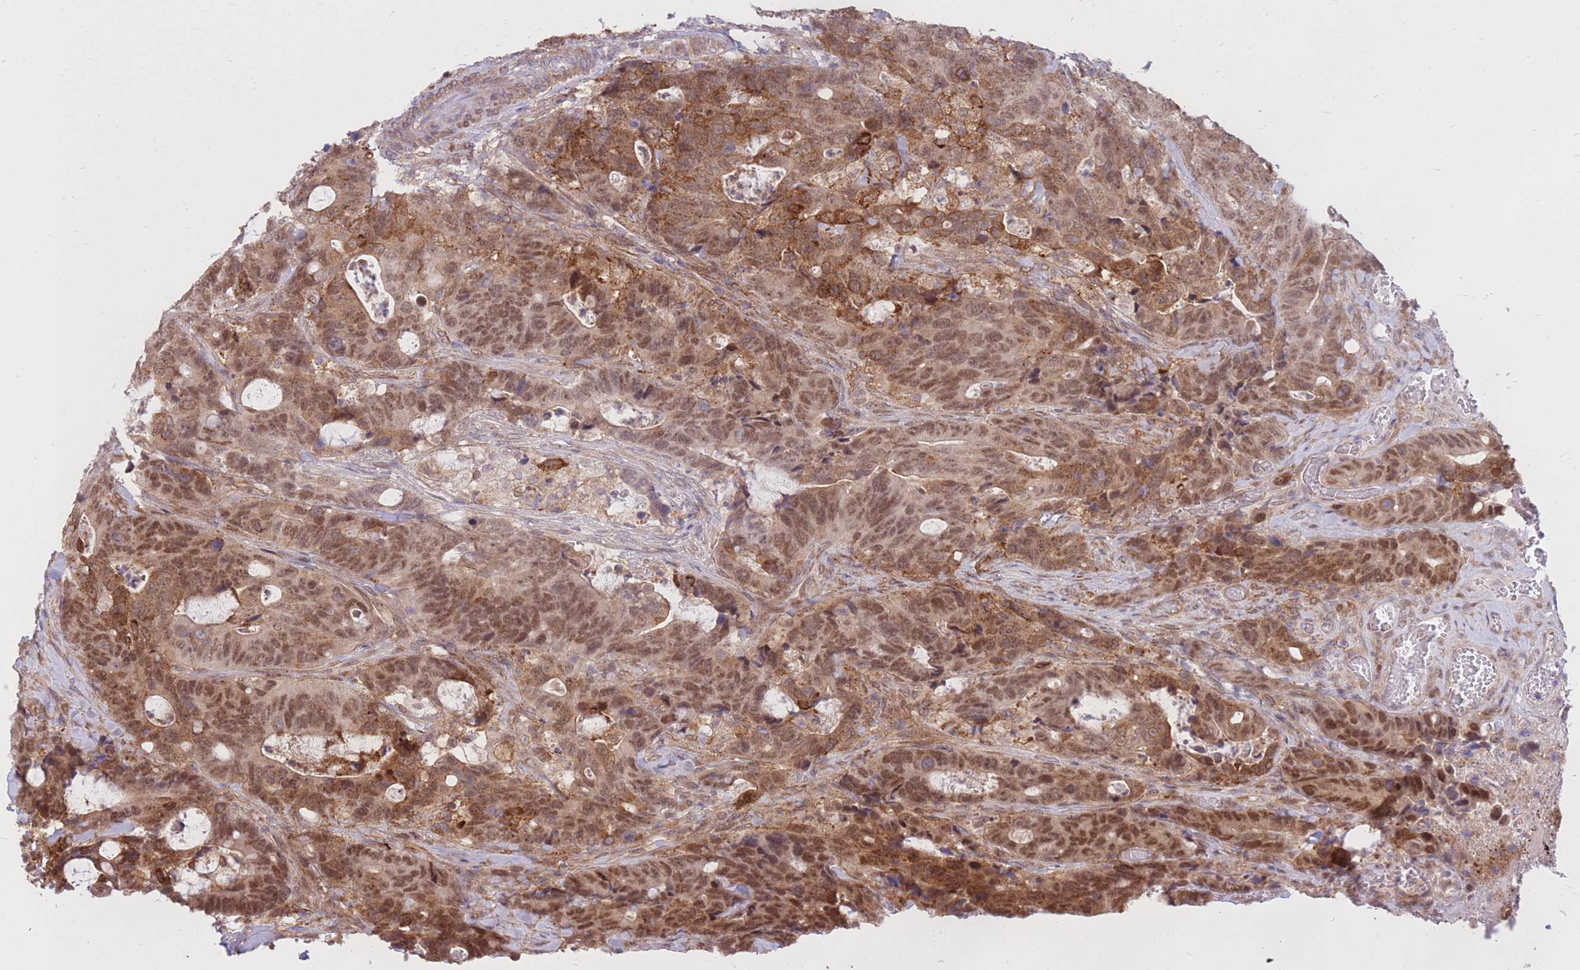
{"staining": {"intensity": "moderate", "quantity": ">75%", "location": "cytoplasmic/membranous,nuclear"}, "tissue": "colorectal cancer", "cell_type": "Tumor cells", "image_type": "cancer", "snomed": [{"axis": "morphology", "description": "Adenocarcinoma, NOS"}, {"axis": "topography", "description": "Colon"}], "caption": "Adenocarcinoma (colorectal) tissue reveals moderate cytoplasmic/membranous and nuclear expression in approximately >75% of tumor cells (brown staining indicates protein expression, while blue staining denotes nuclei).", "gene": "TCF20", "patient": {"sex": "female", "age": 82}}